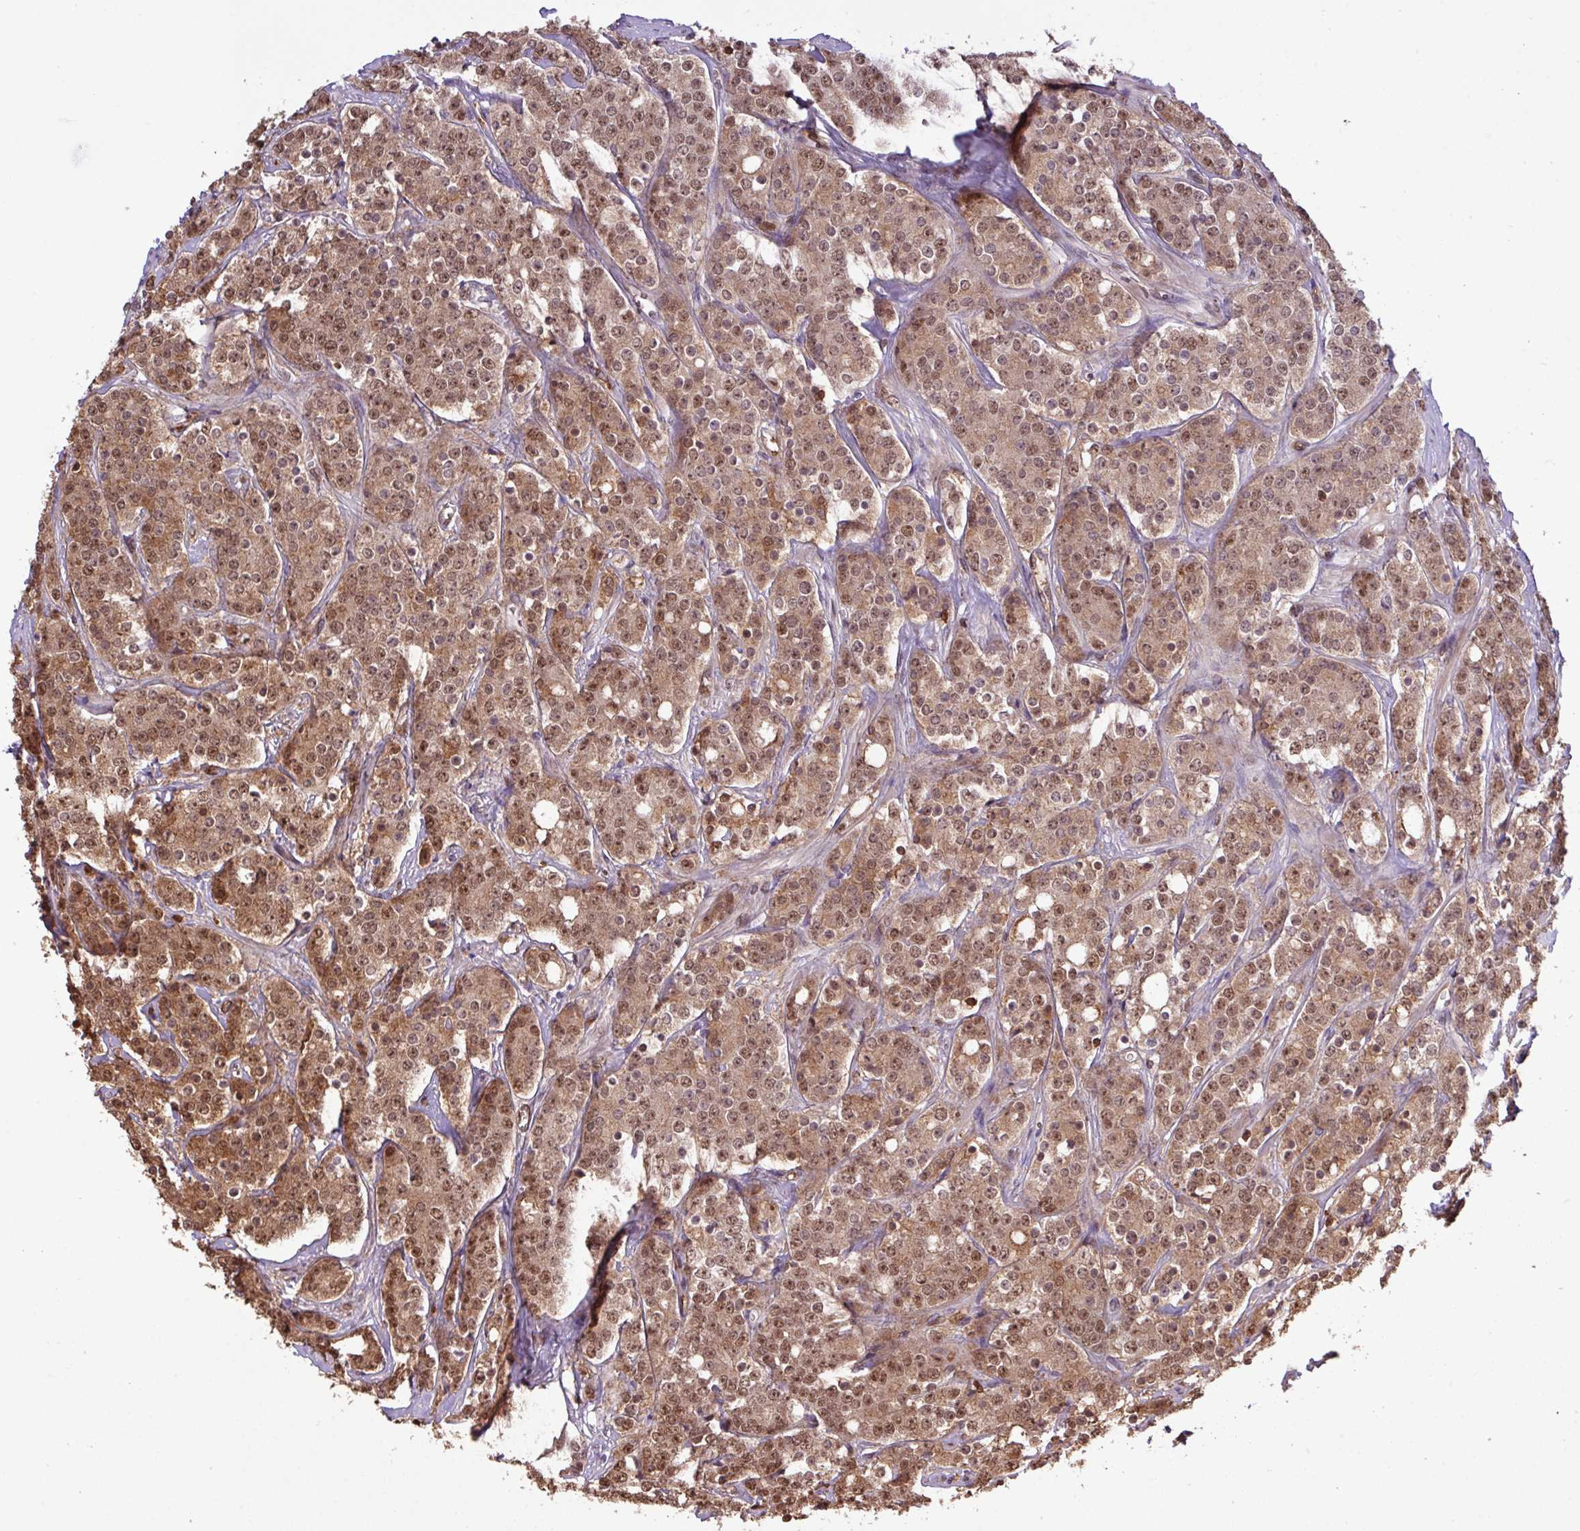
{"staining": {"intensity": "moderate", "quantity": ">75%", "location": "cytoplasmic/membranous,nuclear"}, "tissue": "prostate cancer", "cell_type": "Tumor cells", "image_type": "cancer", "snomed": [{"axis": "morphology", "description": "Adenocarcinoma, High grade"}, {"axis": "topography", "description": "Prostate"}], "caption": "There is medium levels of moderate cytoplasmic/membranous and nuclear expression in tumor cells of prostate cancer (high-grade adenocarcinoma), as demonstrated by immunohistochemical staining (brown color).", "gene": "GON7", "patient": {"sex": "male", "age": 62}}